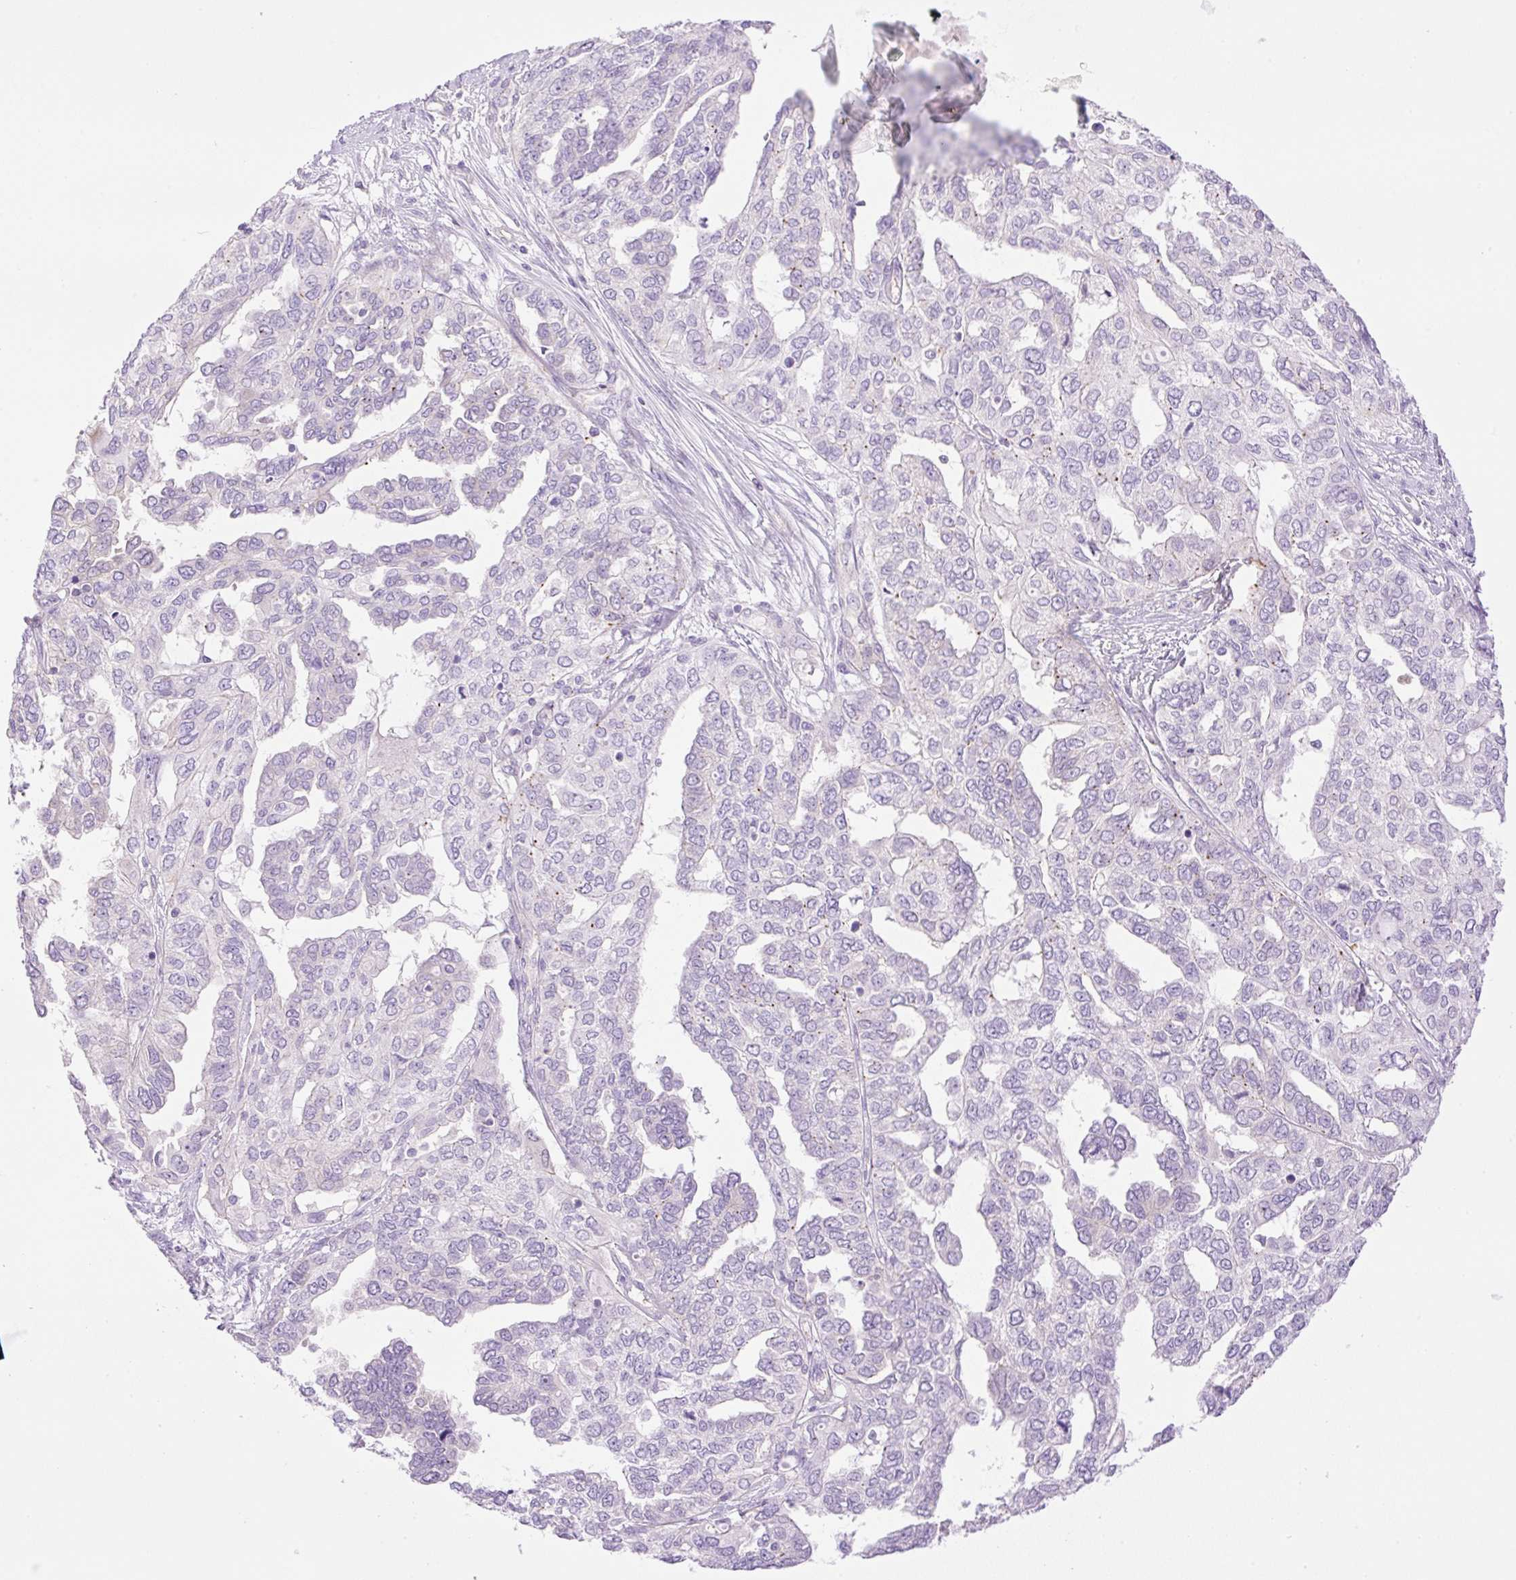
{"staining": {"intensity": "negative", "quantity": "none", "location": "none"}, "tissue": "ovarian cancer", "cell_type": "Tumor cells", "image_type": "cancer", "snomed": [{"axis": "morphology", "description": "Cystadenocarcinoma, serous, NOS"}, {"axis": "topography", "description": "Ovary"}], "caption": "Human ovarian serous cystadenocarcinoma stained for a protein using IHC demonstrates no expression in tumor cells.", "gene": "EHD3", "patient": {"sex": "female", "age": 53}}